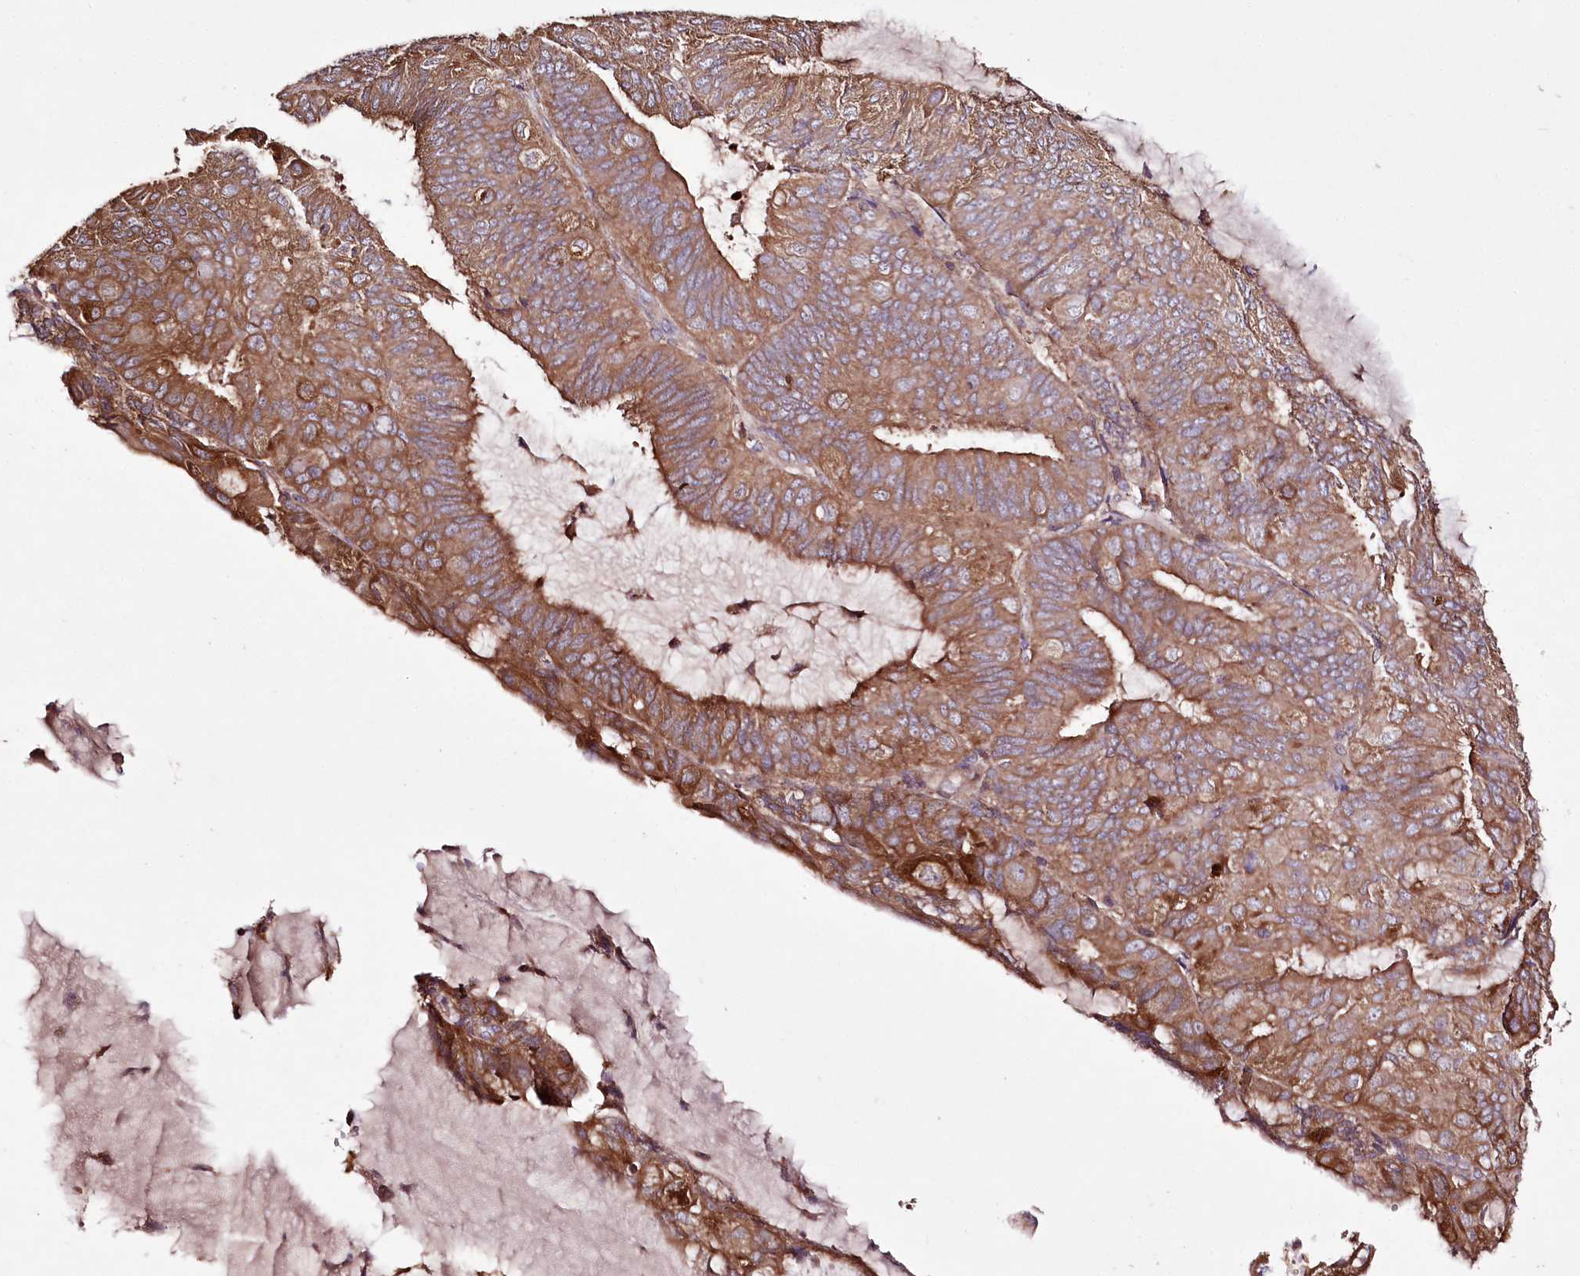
{"staining": {"intensity": "moderate", "quantity": ">75%", "location": "cytoplasmic/membranous"}, "tissue": "endometrial cancer", "cell_type": "Tumor cells", "image_type": "cancer", "snomed": [{"axis": "morphology", "description": "Adenocarcinoma, NOS"}, {"axis": "topography", "description": "Endometrium"}], "caption": "A medium amount of moderate cytoplasmic/membranous staining is identified in approximately >75% of tumor cells in adenocarcinoma (endometrial) tissue.", "gene": "WWC1", "patient": {"sex": "female", "age": 81}}